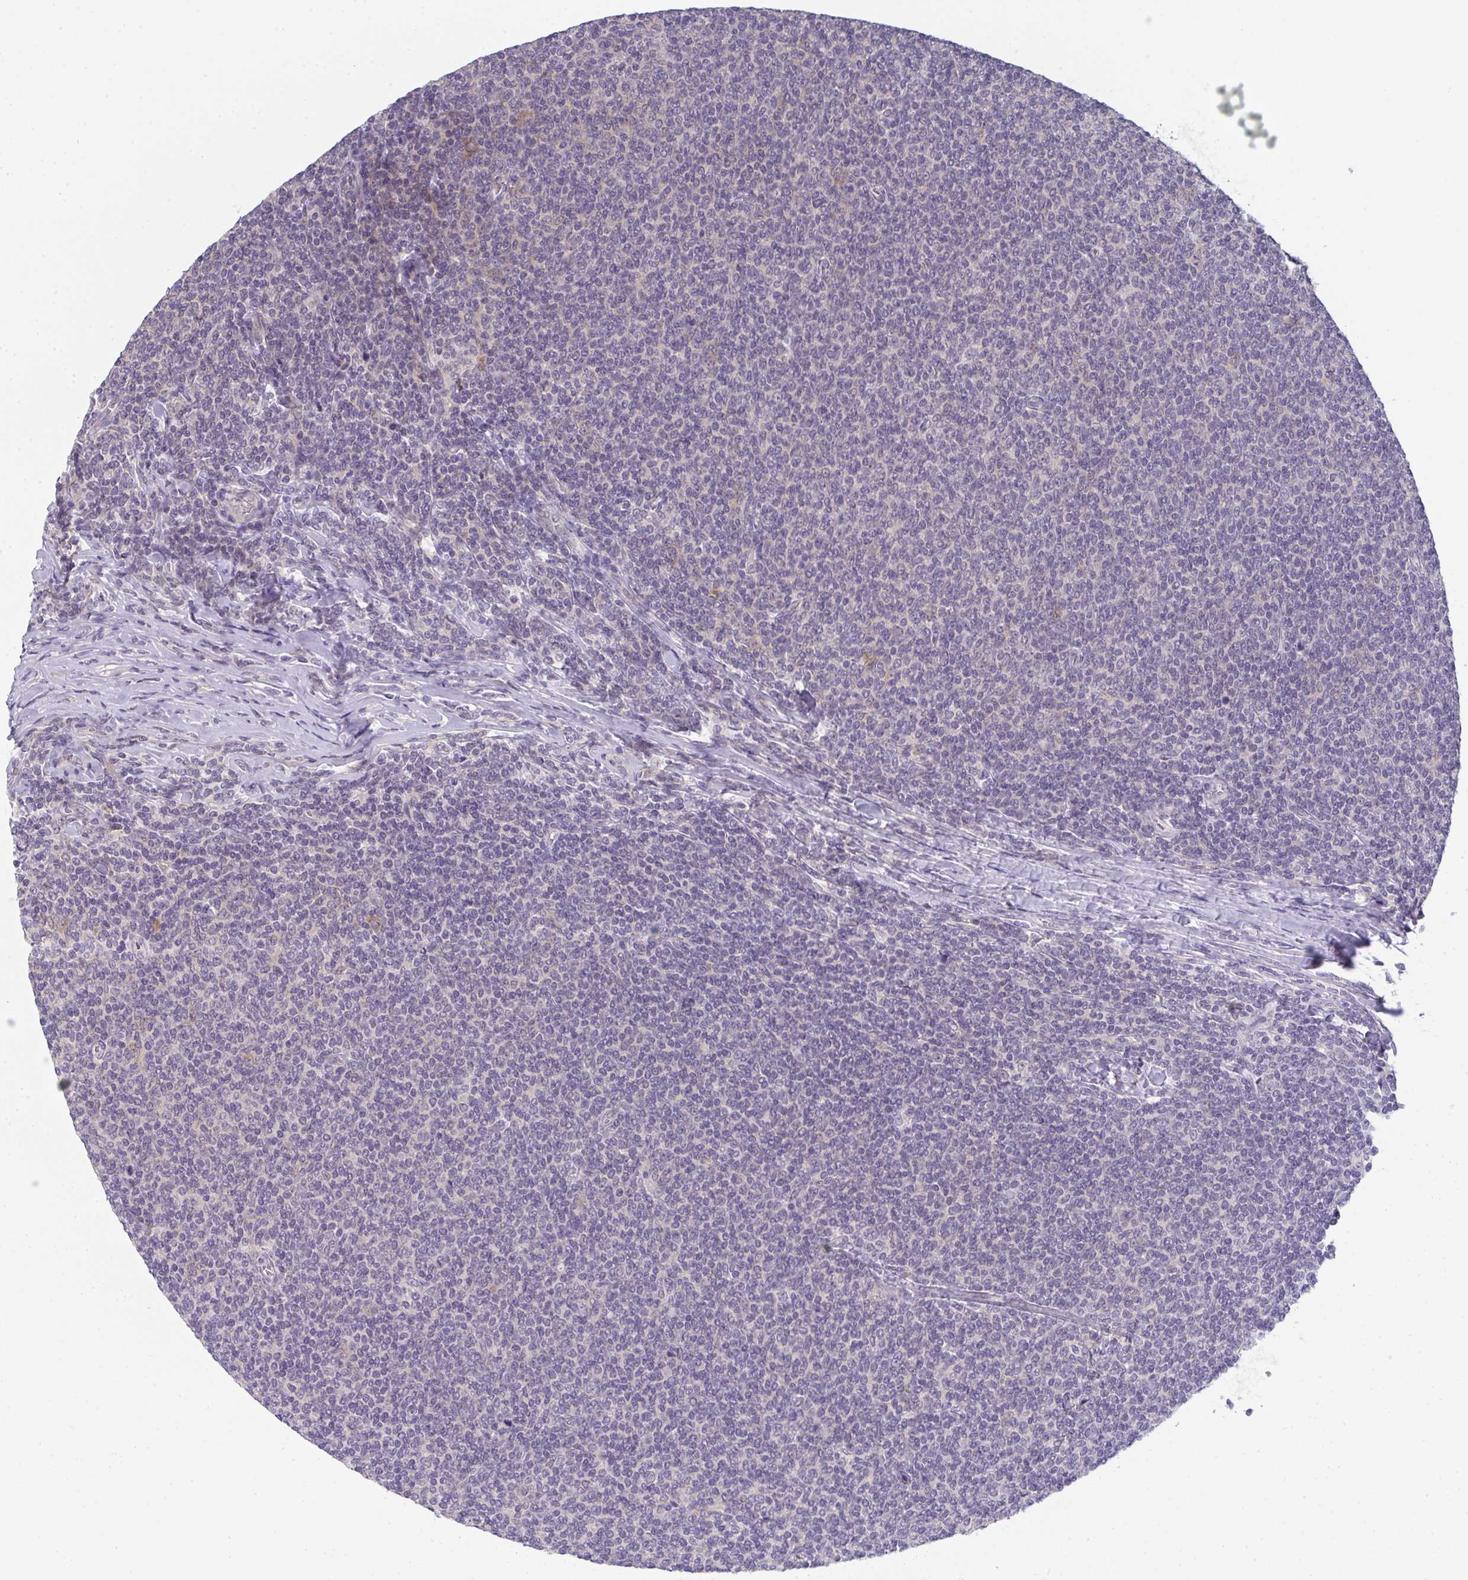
{"staining": {"intensity": "negative", "quantity": "none", "location": "none"}, "tissue": "lymphoma", "cell_type": "Tumor cells", "image_type": "cancer", "snomed": [{"axis": "morphology", "description": "Malignant lymphoma, non-Hodgkin's type, Low grade"}, {"axis": "topography", "description": "Lymph node"}], "caption": "Immunohistochemistry photomicrograph of human low-grade malignant lymphoma, non-Hodgkin's type stained for a protein (brown), which exhibits no positivity in tumor cells.", "gene": "RIOK1", "patient": {"sex": "male", "age": 52}}